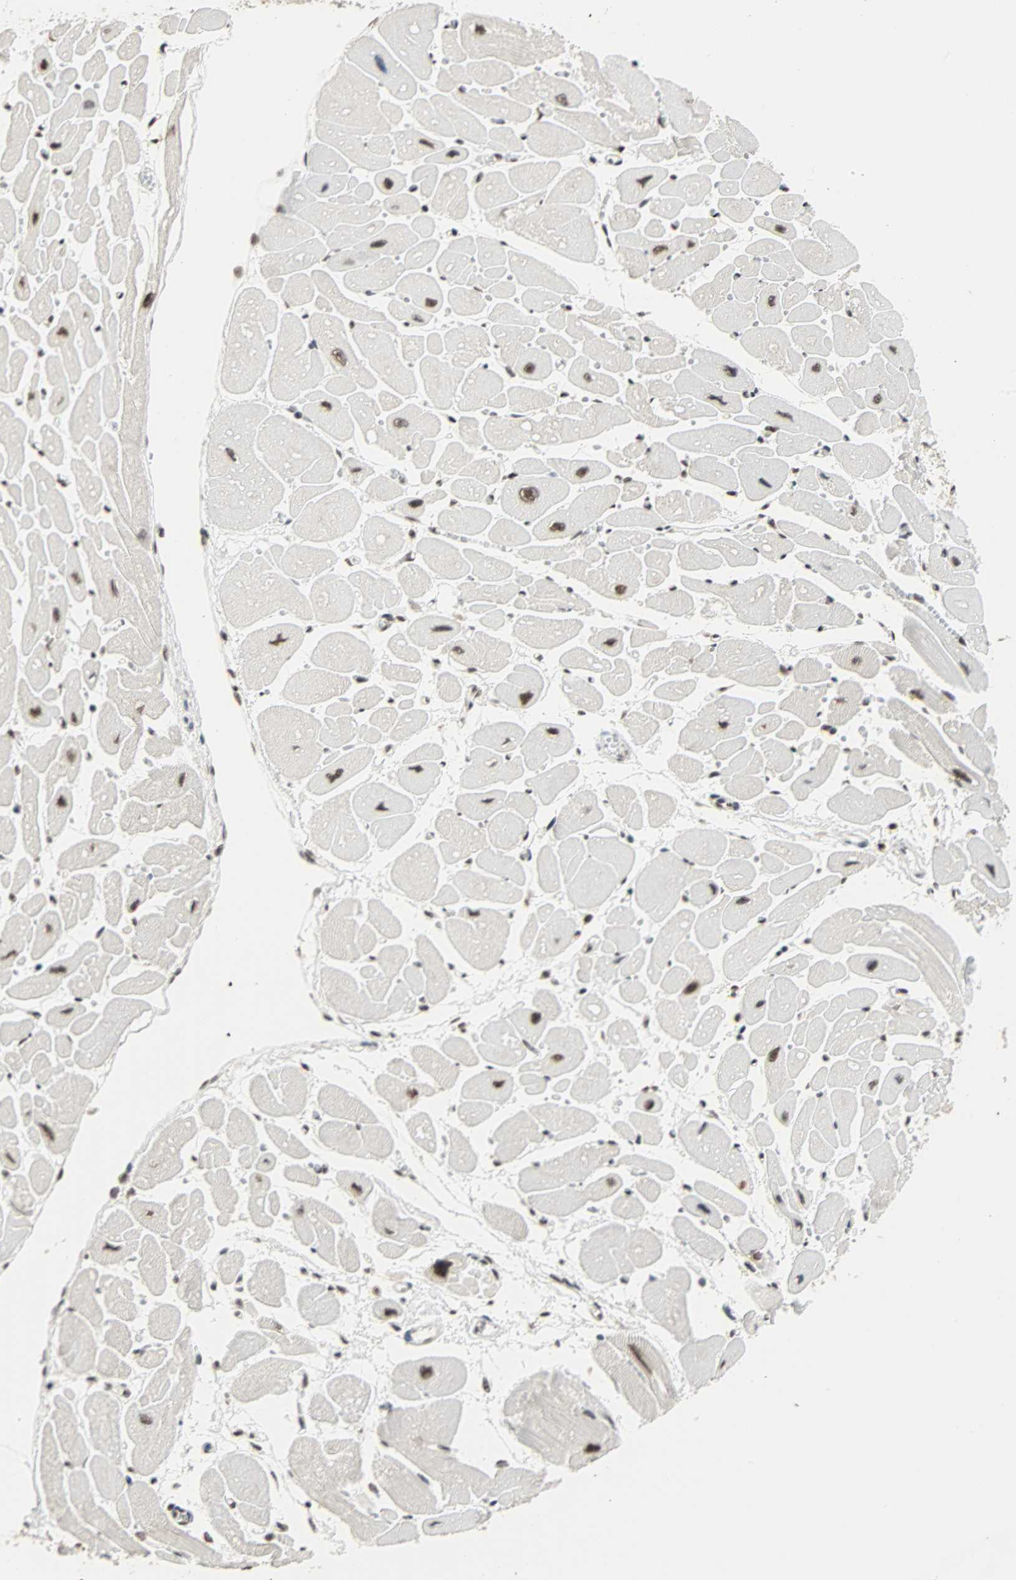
{"staining": {"intensity": "moderate", "quantity": ">75%", "location": "nuclear"}, "tissue": "heart muscle", "cell_type": "Cardiomyocytes", "image_type": "normal", "snomed": [{"axis": "morphology", "description": "Normal tissue, NOS"}, {"axis": "topography", "description": "Heart"}], "caption": "Human heart muscle stained for a protein (brown) reveals moderate nuclear positive positivity in about >75% of cardiomyocytes.", "gene": "CDK12", "patient": {"sex": "female", "age": 54}}